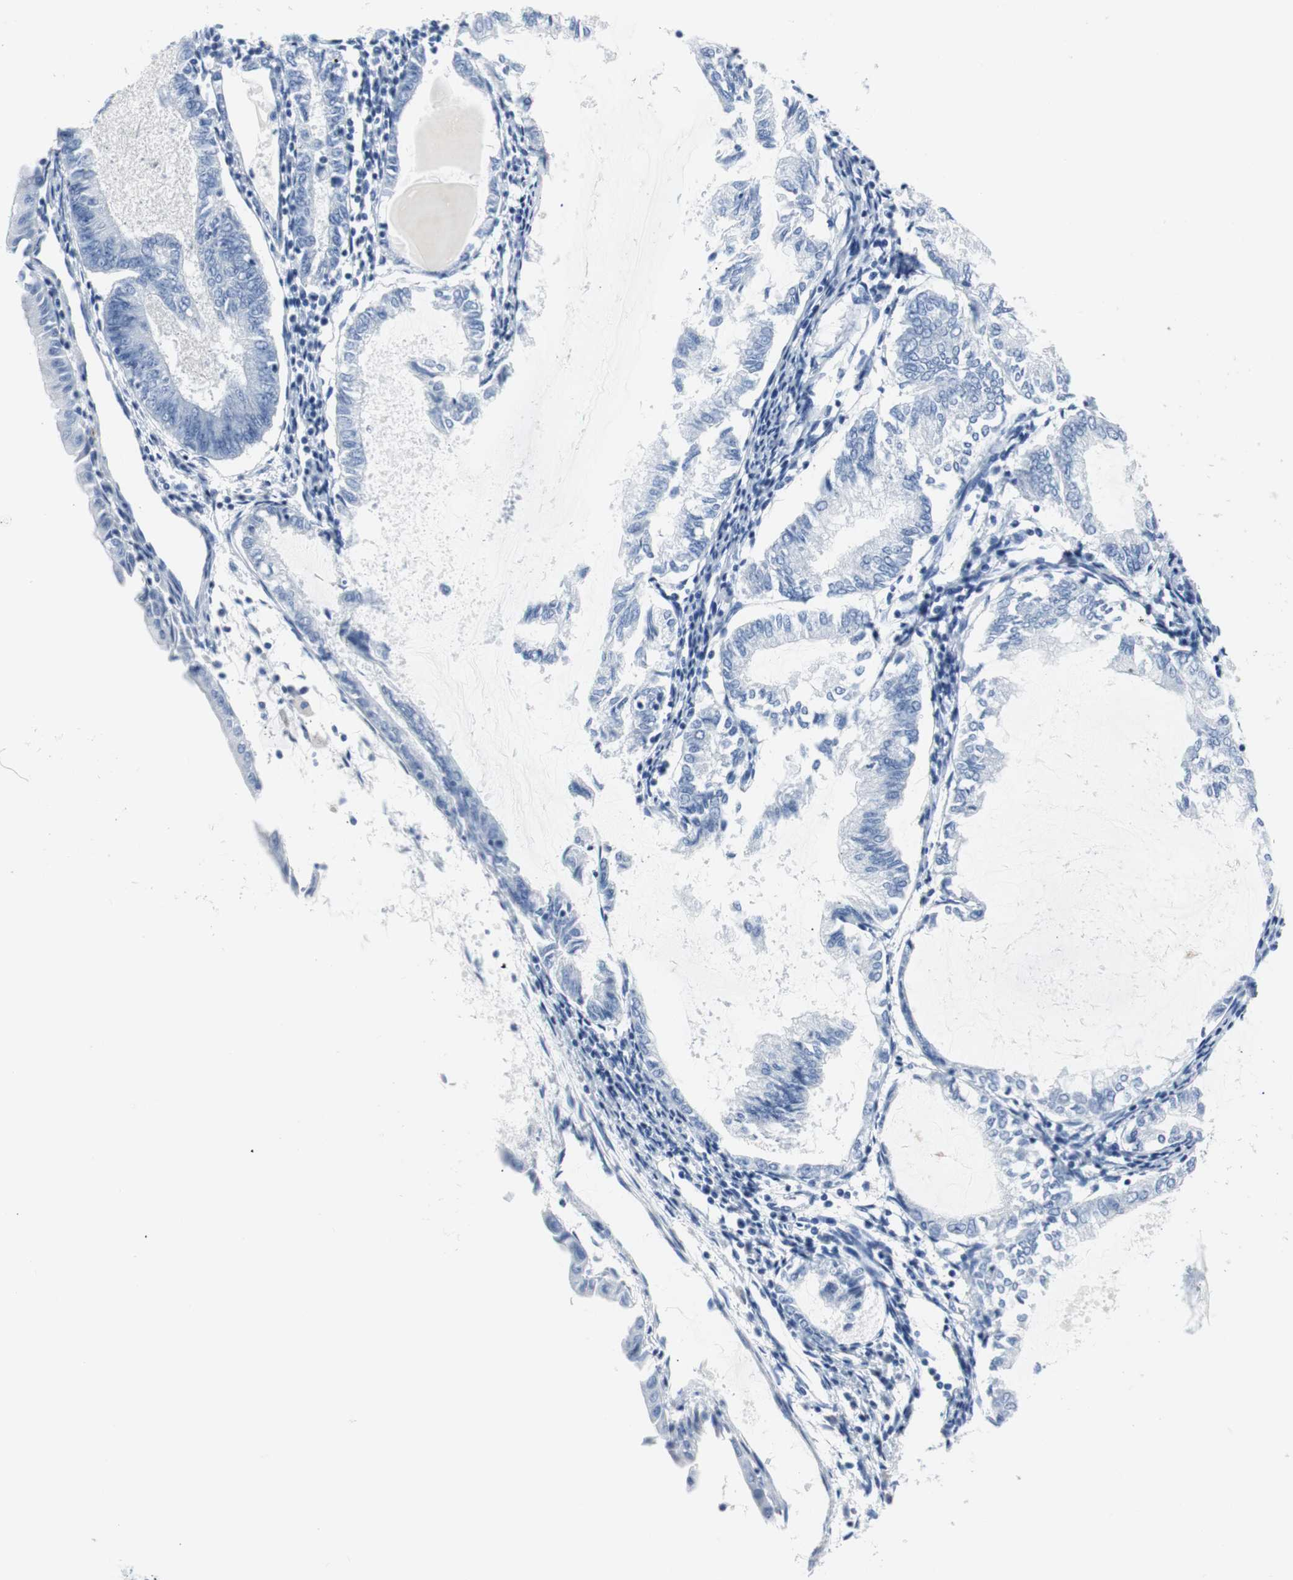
{"staining": {"intensity": "negative", "quantity": "none", "location": "none"}, "tissue": "endometrial cancer", "cell_type": "Tumor cells", "image_type": "cancer", "snomed": [{"axis": "morphology", "description": "Adenocarcinoma, NOS"}, {"axis": "topography", "description": "Endometrium"}], "caption": "Endometrial adenocarcinoma was stained to show a protein in brown. There is no significant positivity in tumor cells. (Brightfield microscopy of DAB (3,3'-diaminobenzidine) immunohistochemistry (IHC) at high magnification).", "gene": "GAP43", "patient": {"sex": "female", "age": 86}}